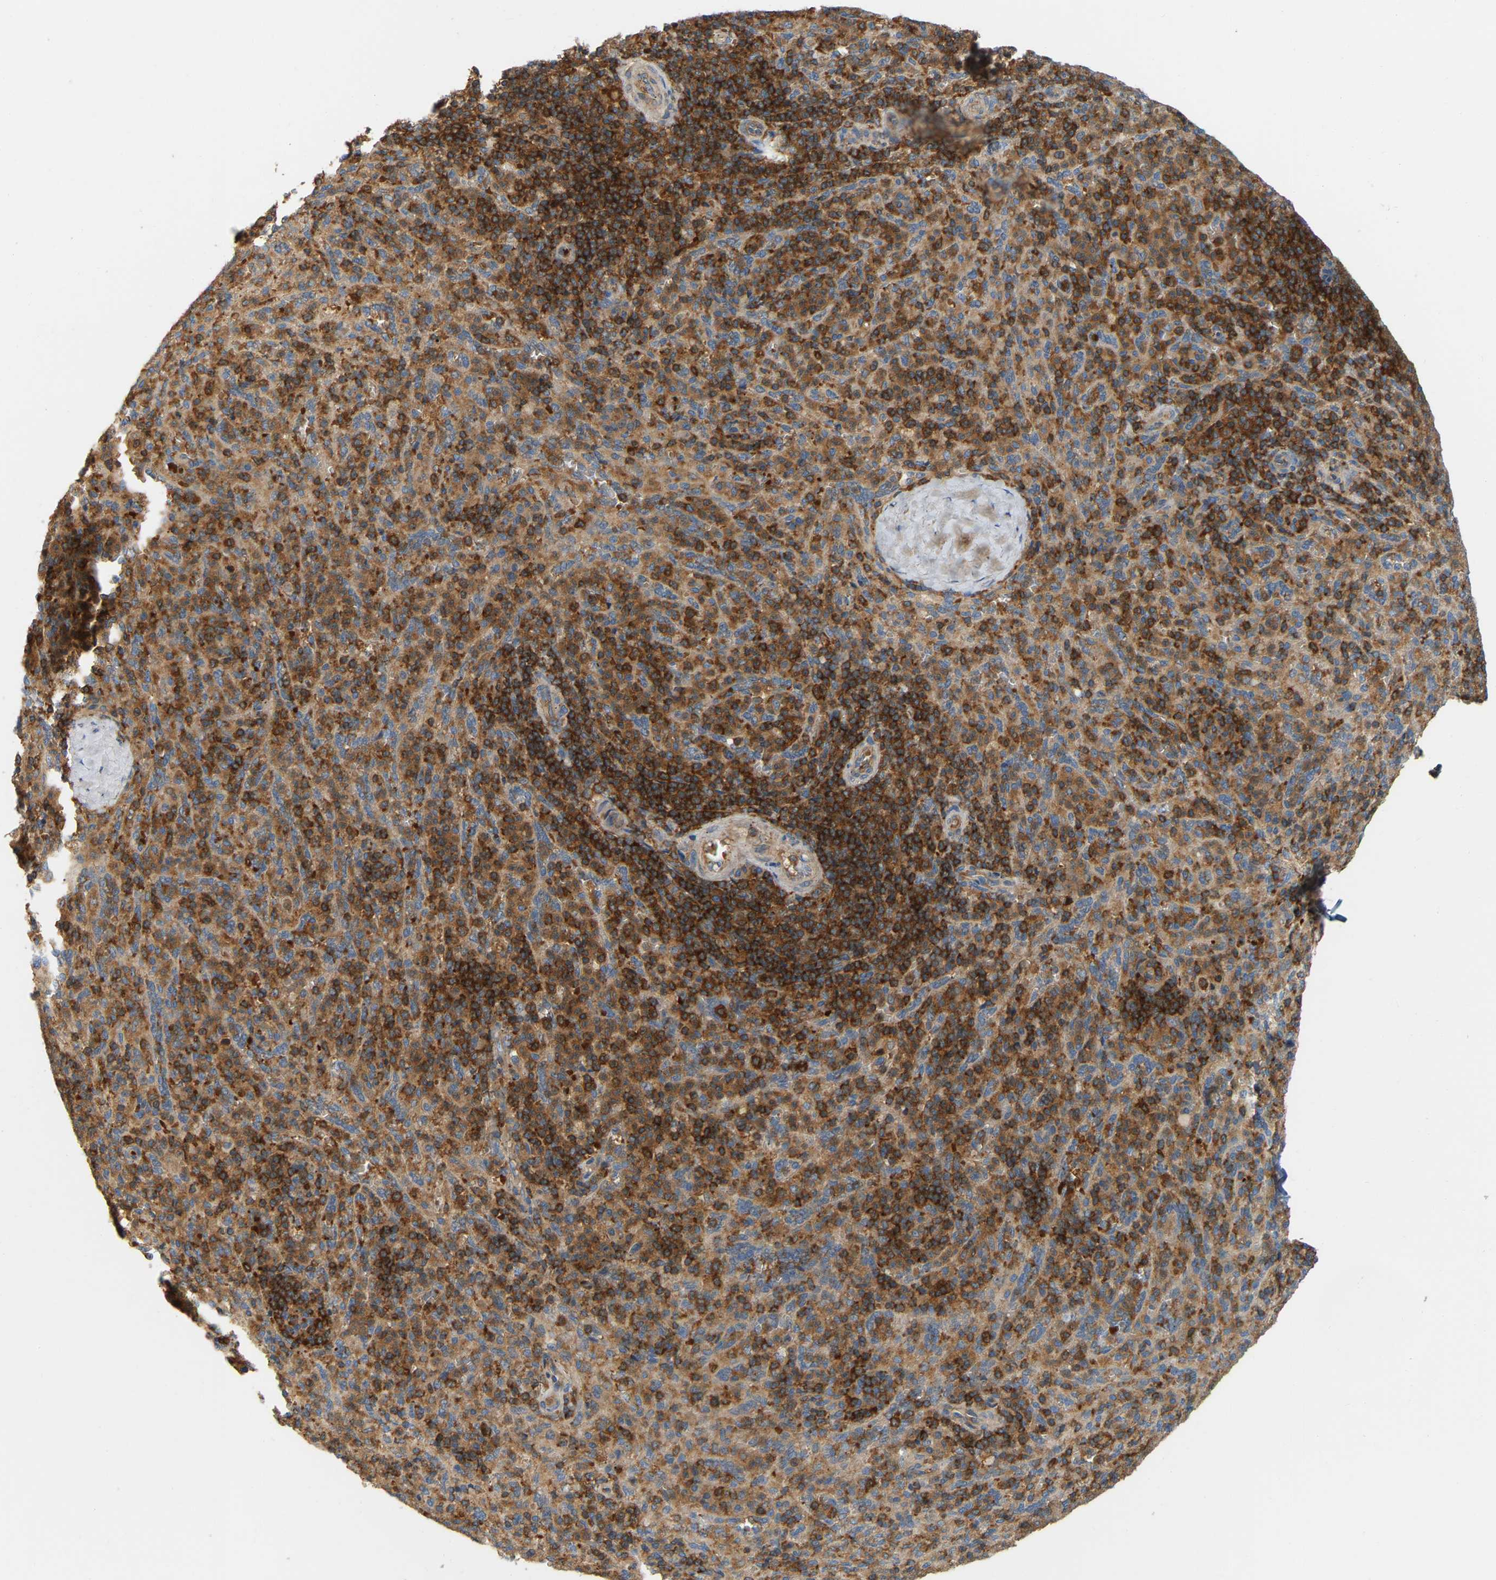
{"staining": {"intensity": "strong", "quantity": ">75%", "location": "cytoplasmic/membranous"}, "tissue": "spleen", "cell_type": "Cells in red pulp", "image_type": "normal", "snomed": [{"axis": "morphology", "description": "Normal tissue, NOS"}, {"axis": "topography", "description": "Spleen"}], "caption": "IHC of unremarkable human spleen exhibits high levels of strong cytoplasmic/membranous staining in about >75% of cells in red pulp.", "gene": "AKAP13", "patient": {"sex": "male", "age": 36}}